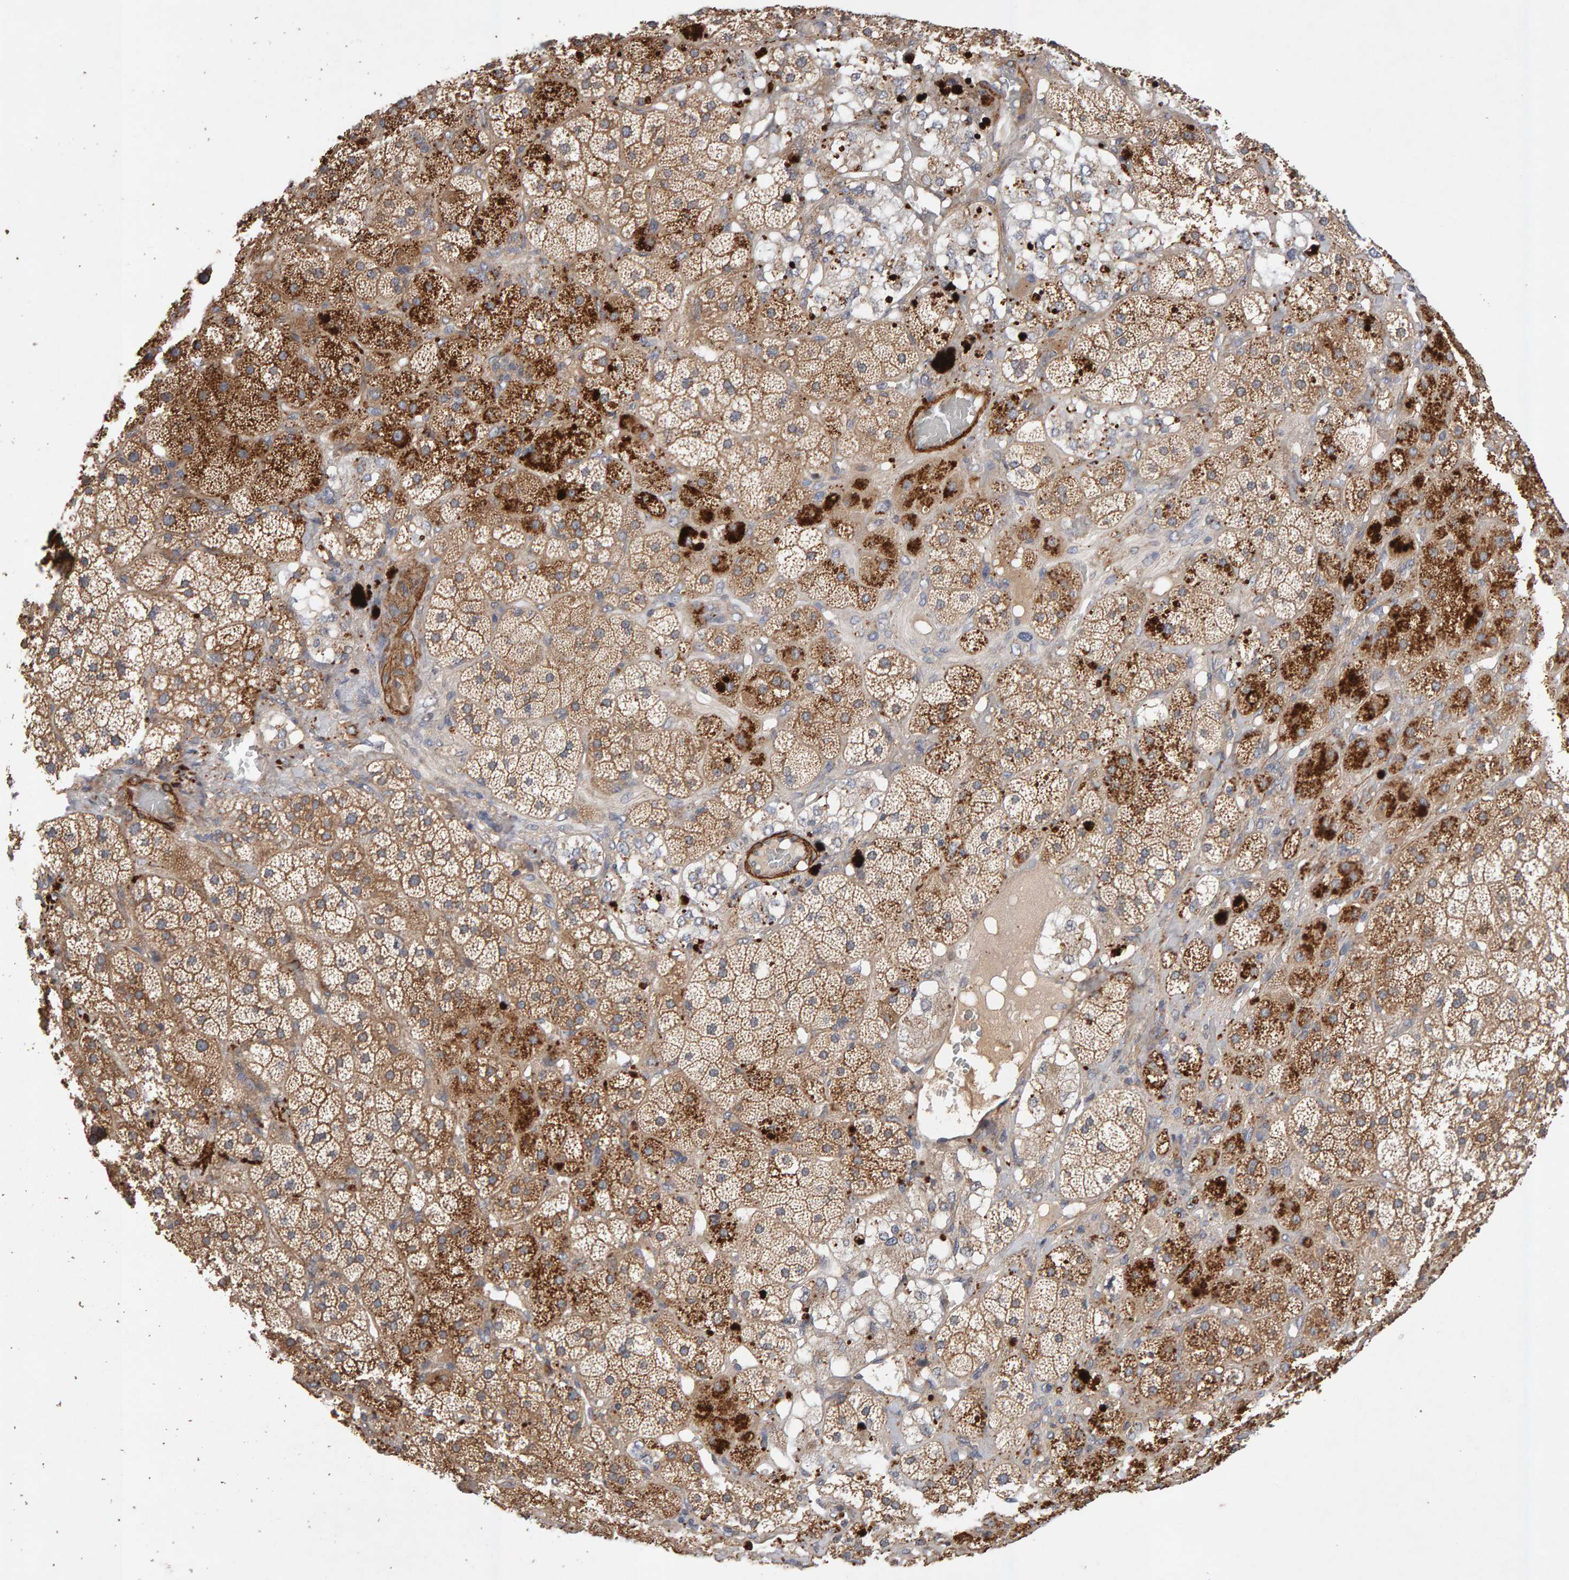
{"staining": {"intensity": "moderate", "quantity": ">75%", "location": "cytoplasmic/membranous"}, "tissue": "adrenal gland", "cell_type": "Glandular cells", "image_type": "normal", "snomed": [{"axis": "morphology", "description": "Normal tissue, NOS"}, {"axis": "topography", "description": "Adrenal gland"}], "caption": "Human adrenal gland stained for a protein (brown) shows moderate cytoplasmic/membranous positive positivity in about >75% of glandular cells.", "gene": "RNF19A", "patient": {"sex": "male", "age": 57}}